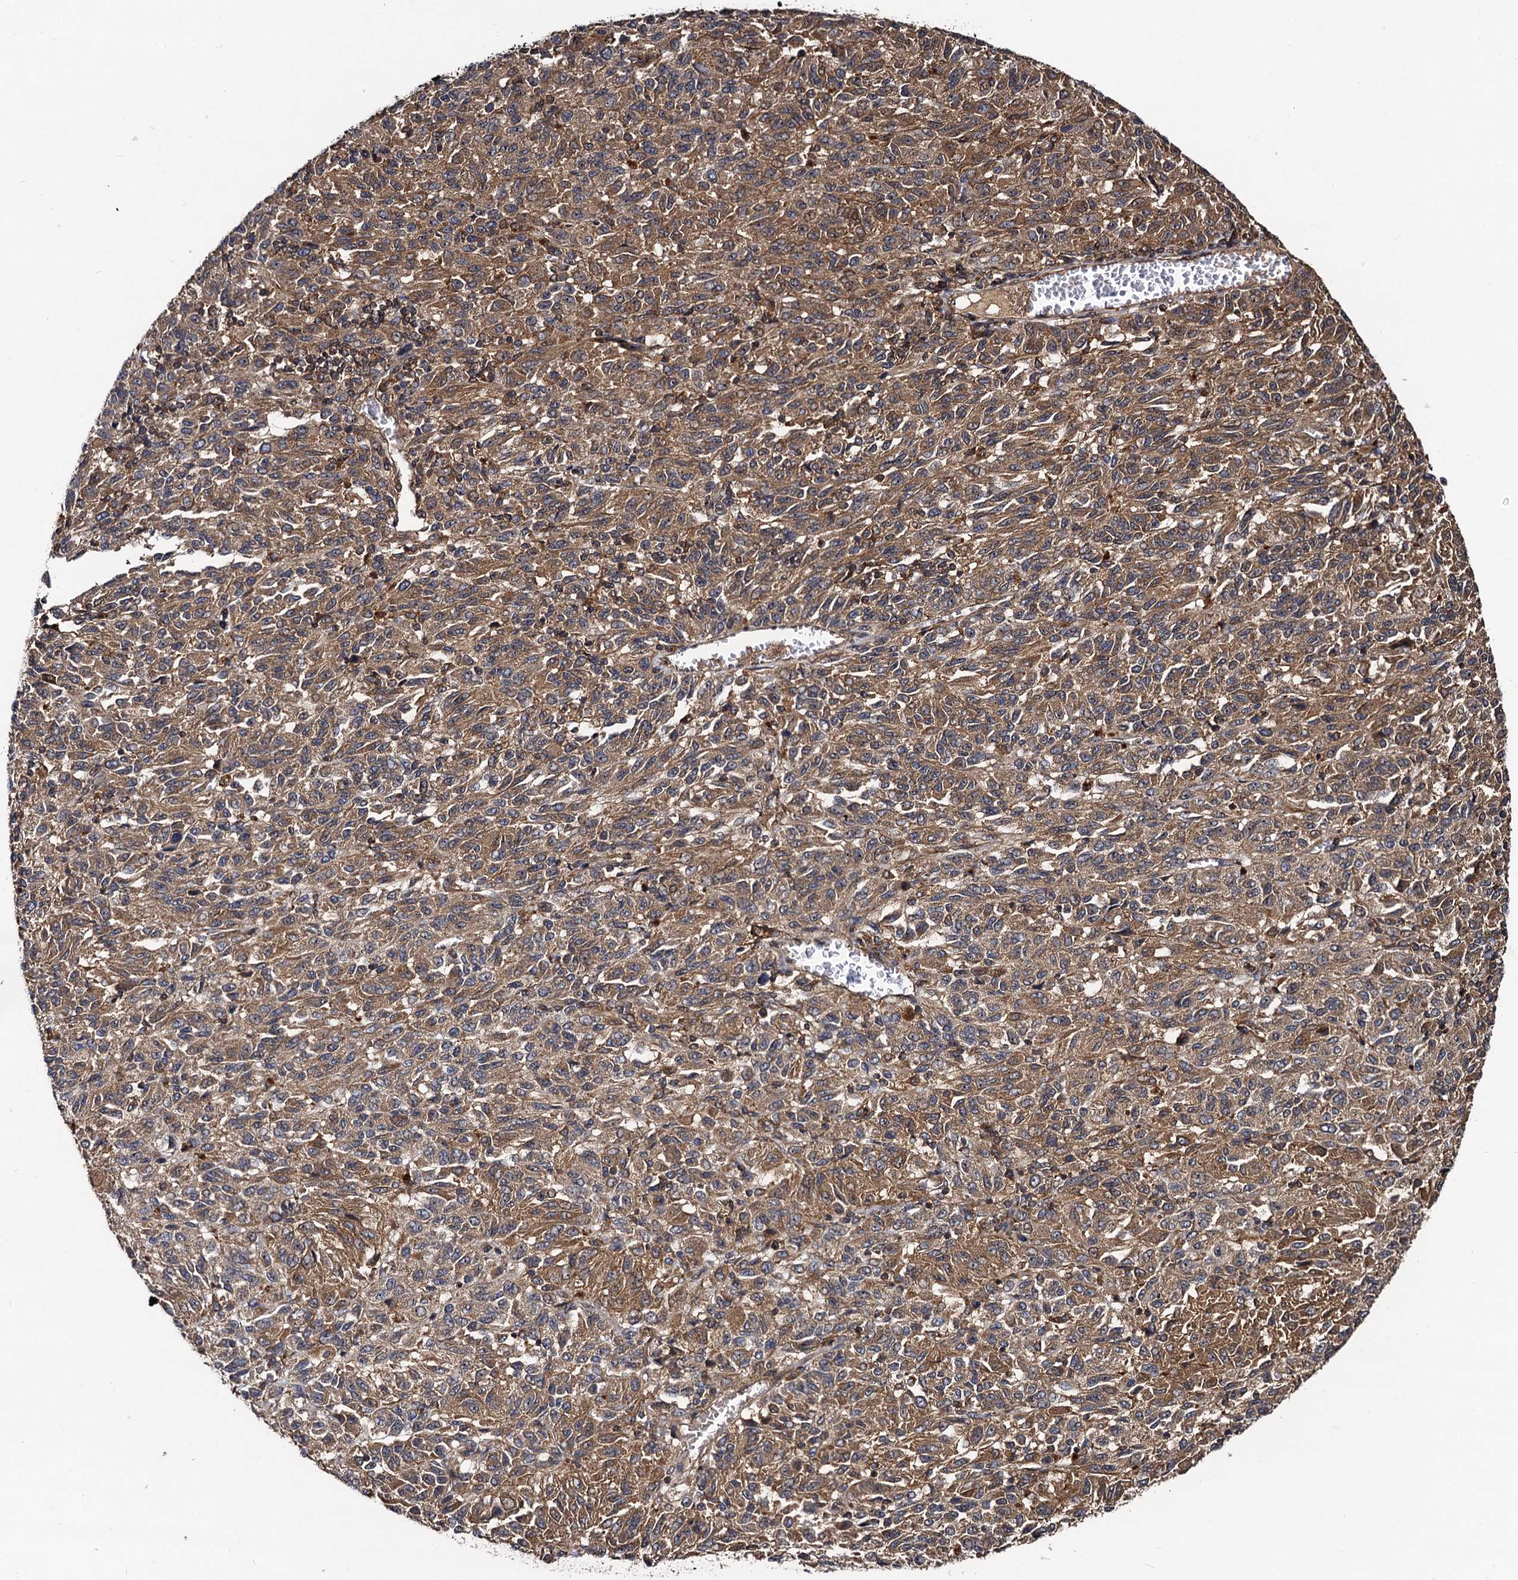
{"staining": {"intensity": "moderate", "quantity": ">75%", "location": "cytoplasmic/membranous"}, "tissue": "melanoma", "cell_type": "Tumor cells", "image_type": "cancer", "snomed": [{"axis": "morphology", "description": "Malignant melanoma, Metastatic site"}, {"axis": "topography", "description": "Lung"}], "caption": "Tumor cells exhibit medium levels of moderate cytoplasmic/membranous staining in about >75% of cells in human malignant melanoma (metastatic site).", "gene": "KXD1", "patient": {"sex": "male", "age": 64}}